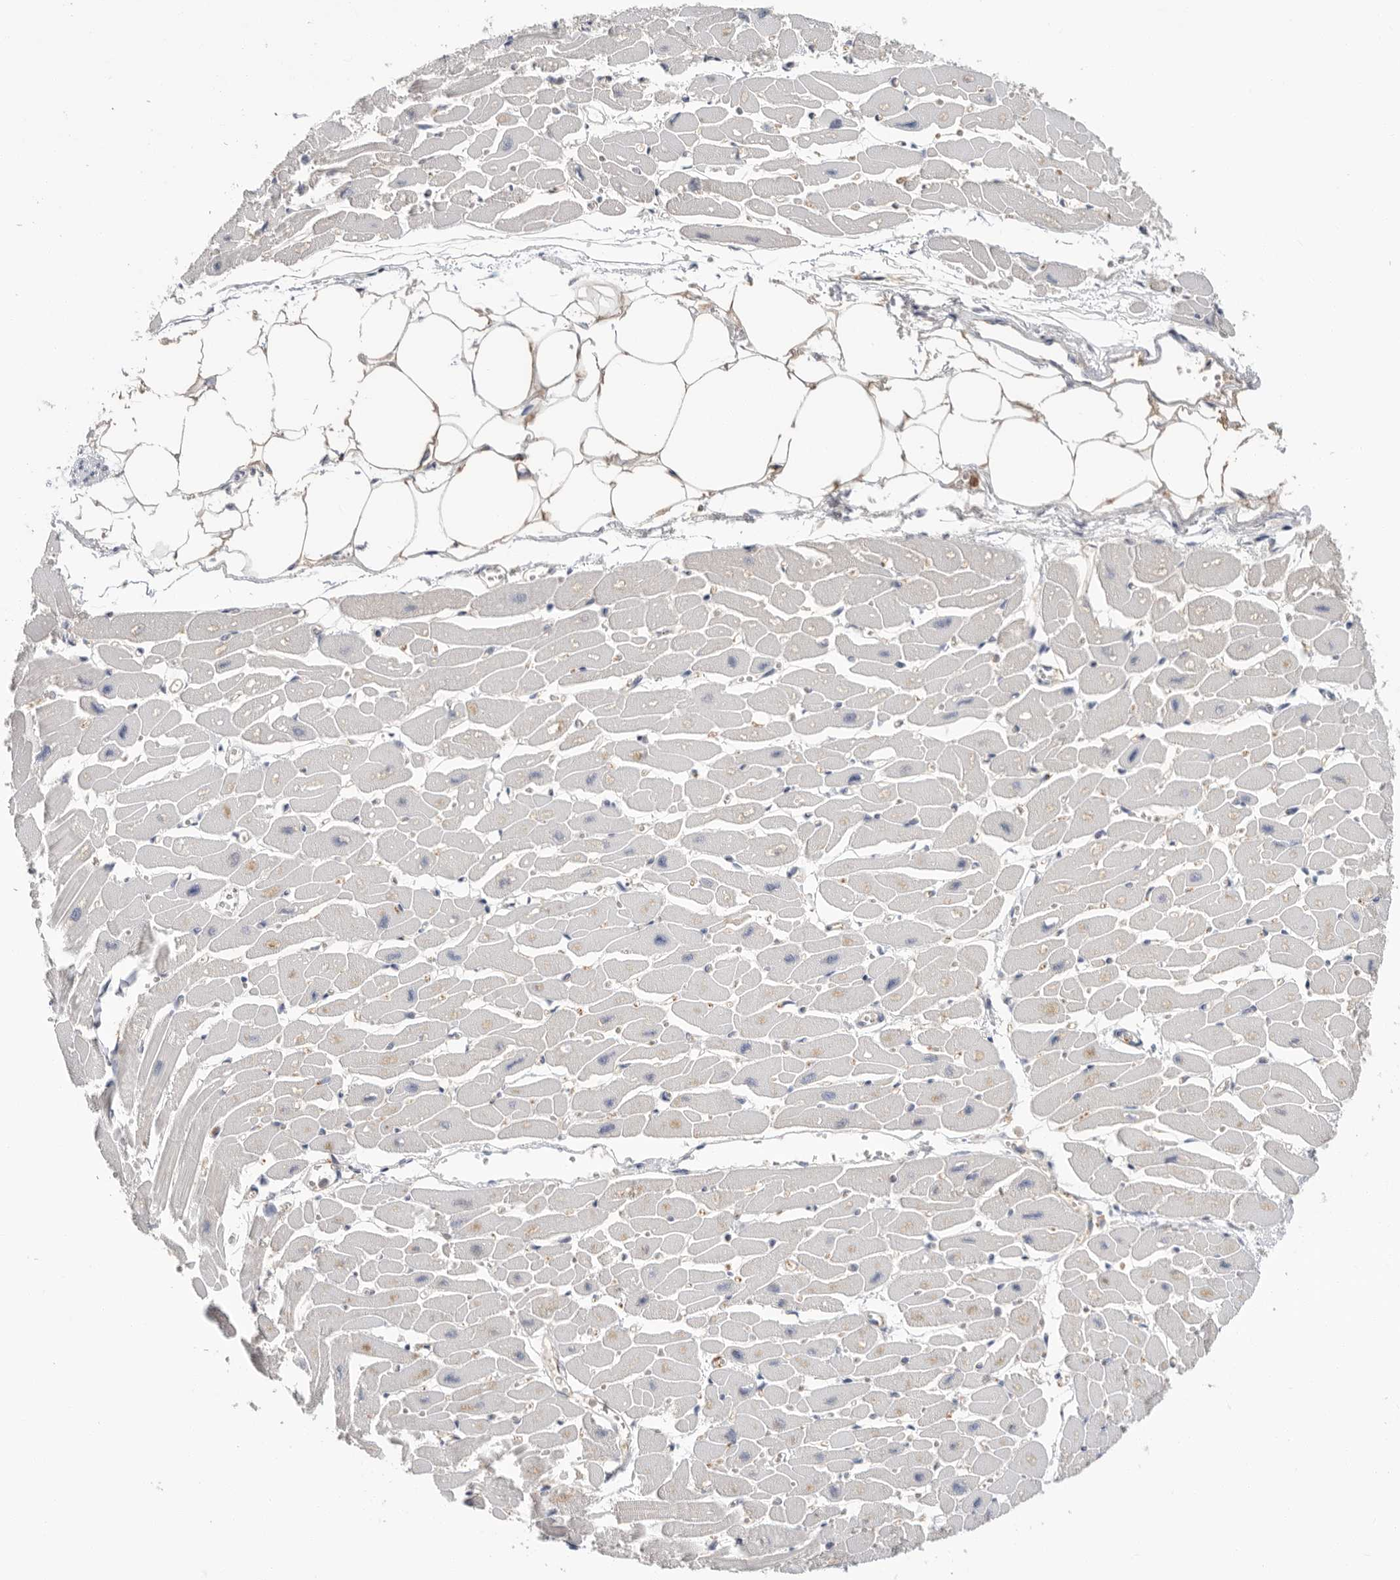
{"staining": {"intensity": "negative", "quantity": "none", "location": "none"}, "tissue": "heart muscle", "cell_type": "Cardiomyocytes", "image_type": "normal", "snomed": [{"axis": "morphology", "description": "Normal tissue, NOS"}, {"axis": "topography", "description": "Heart"}], "caption": "Cardiomyocytes are negative for protein expression in benign human heart muscle. (DAB immunohistochemistry visualized using brightfield microscopy, high magnification).", "gene": "APOA2", "patient": {"sex": "female", "age": 54}}